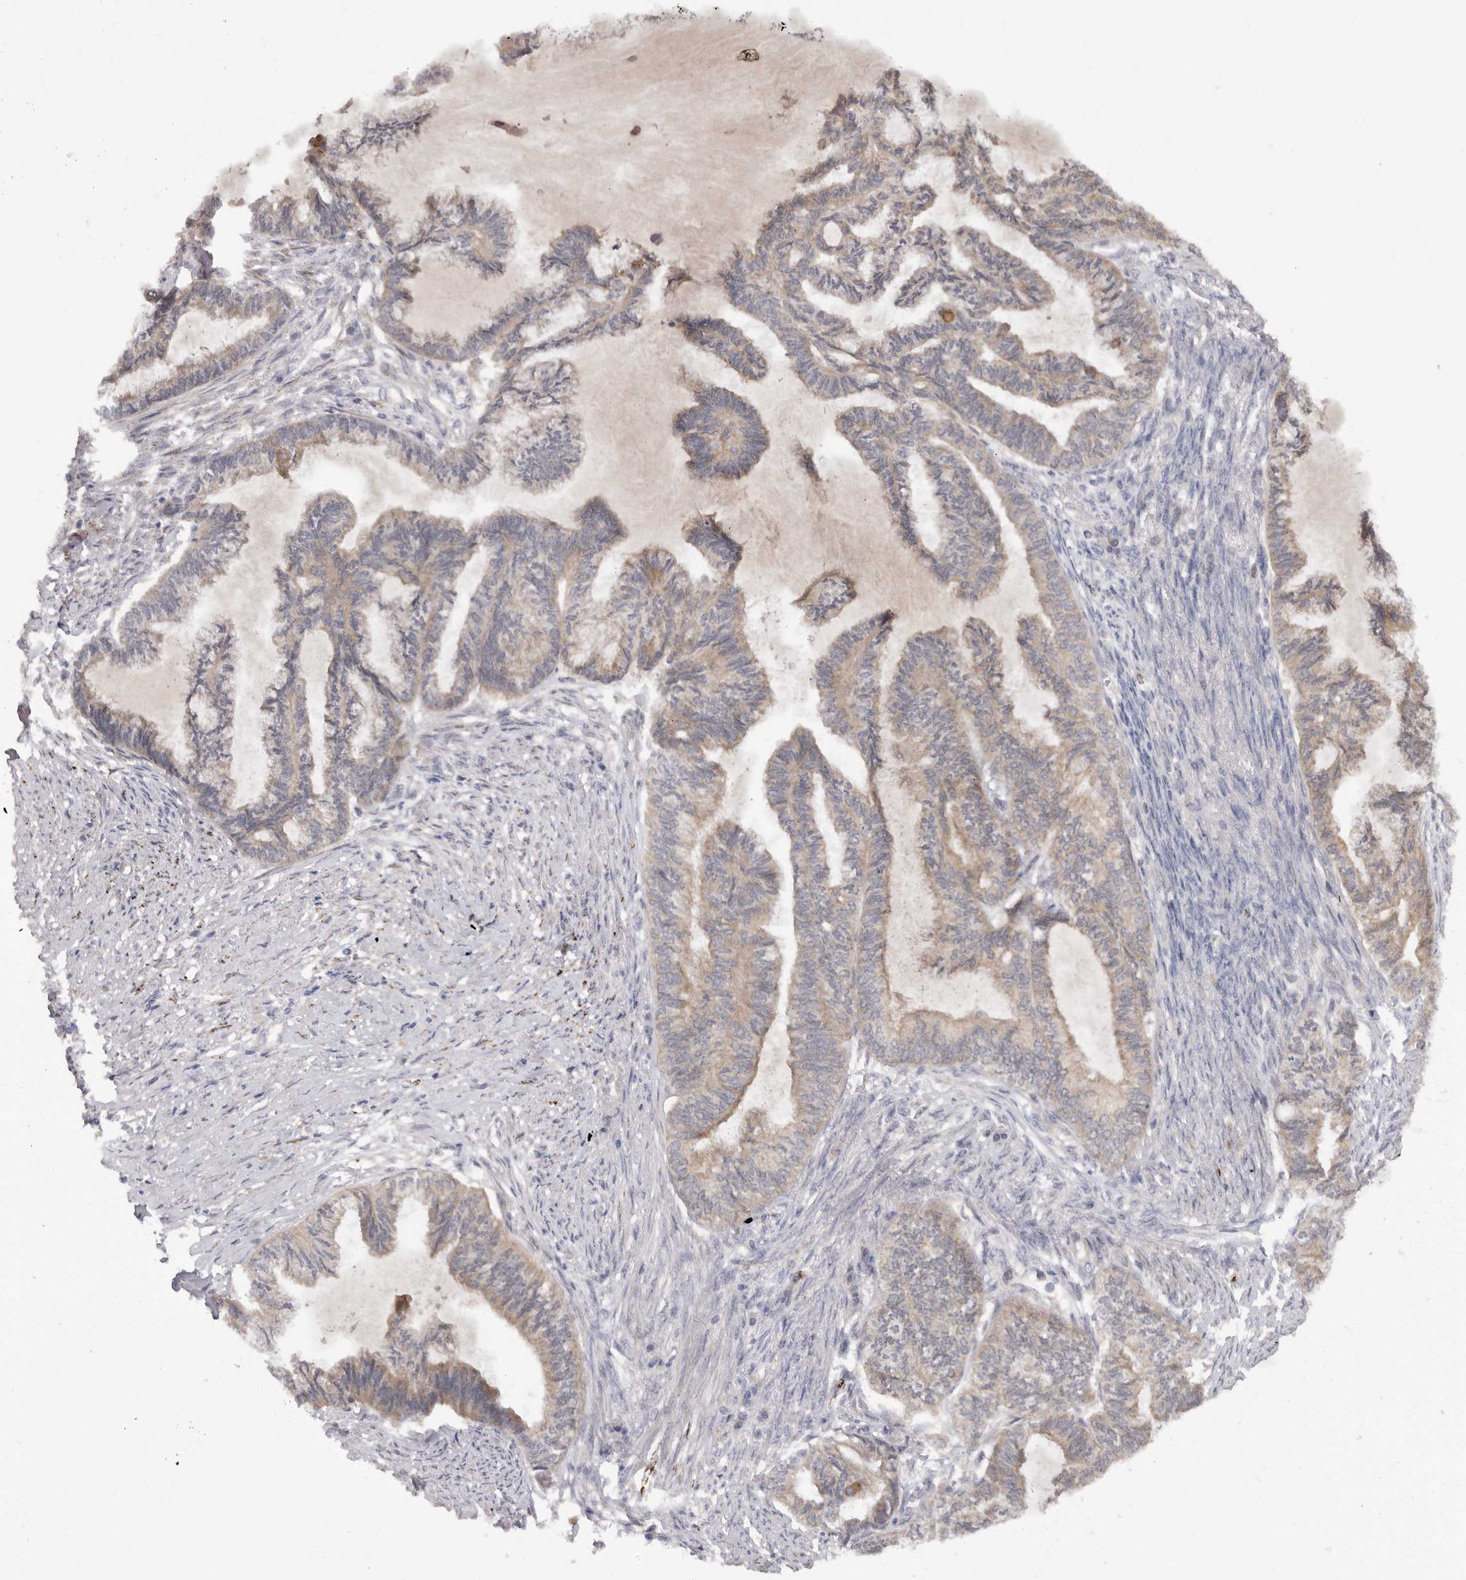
{"staining": {"intensity": "weak", "quantity": "<25%", "location": "cytoplasmic/membranous"}, "tissue": "endometrial cancer", "cell_type": "Tumor cells", "image_type": "cancer", "snomed": [{"axis": "morphology", "description": "Adenocarcinoma, NOS"}, {"axis": "topography", "description": "Endometrium"}], "caption": "Immunohistochemistry (IHC) of human endometrial cancer (adenocarcinoma) displays no positivity in tumor cells. (Immunohistochemistry (IHC), brightfield microscopy, high magnification).", "gene": "DHDDS", "patient": {"sex": "female", "age": 86}}